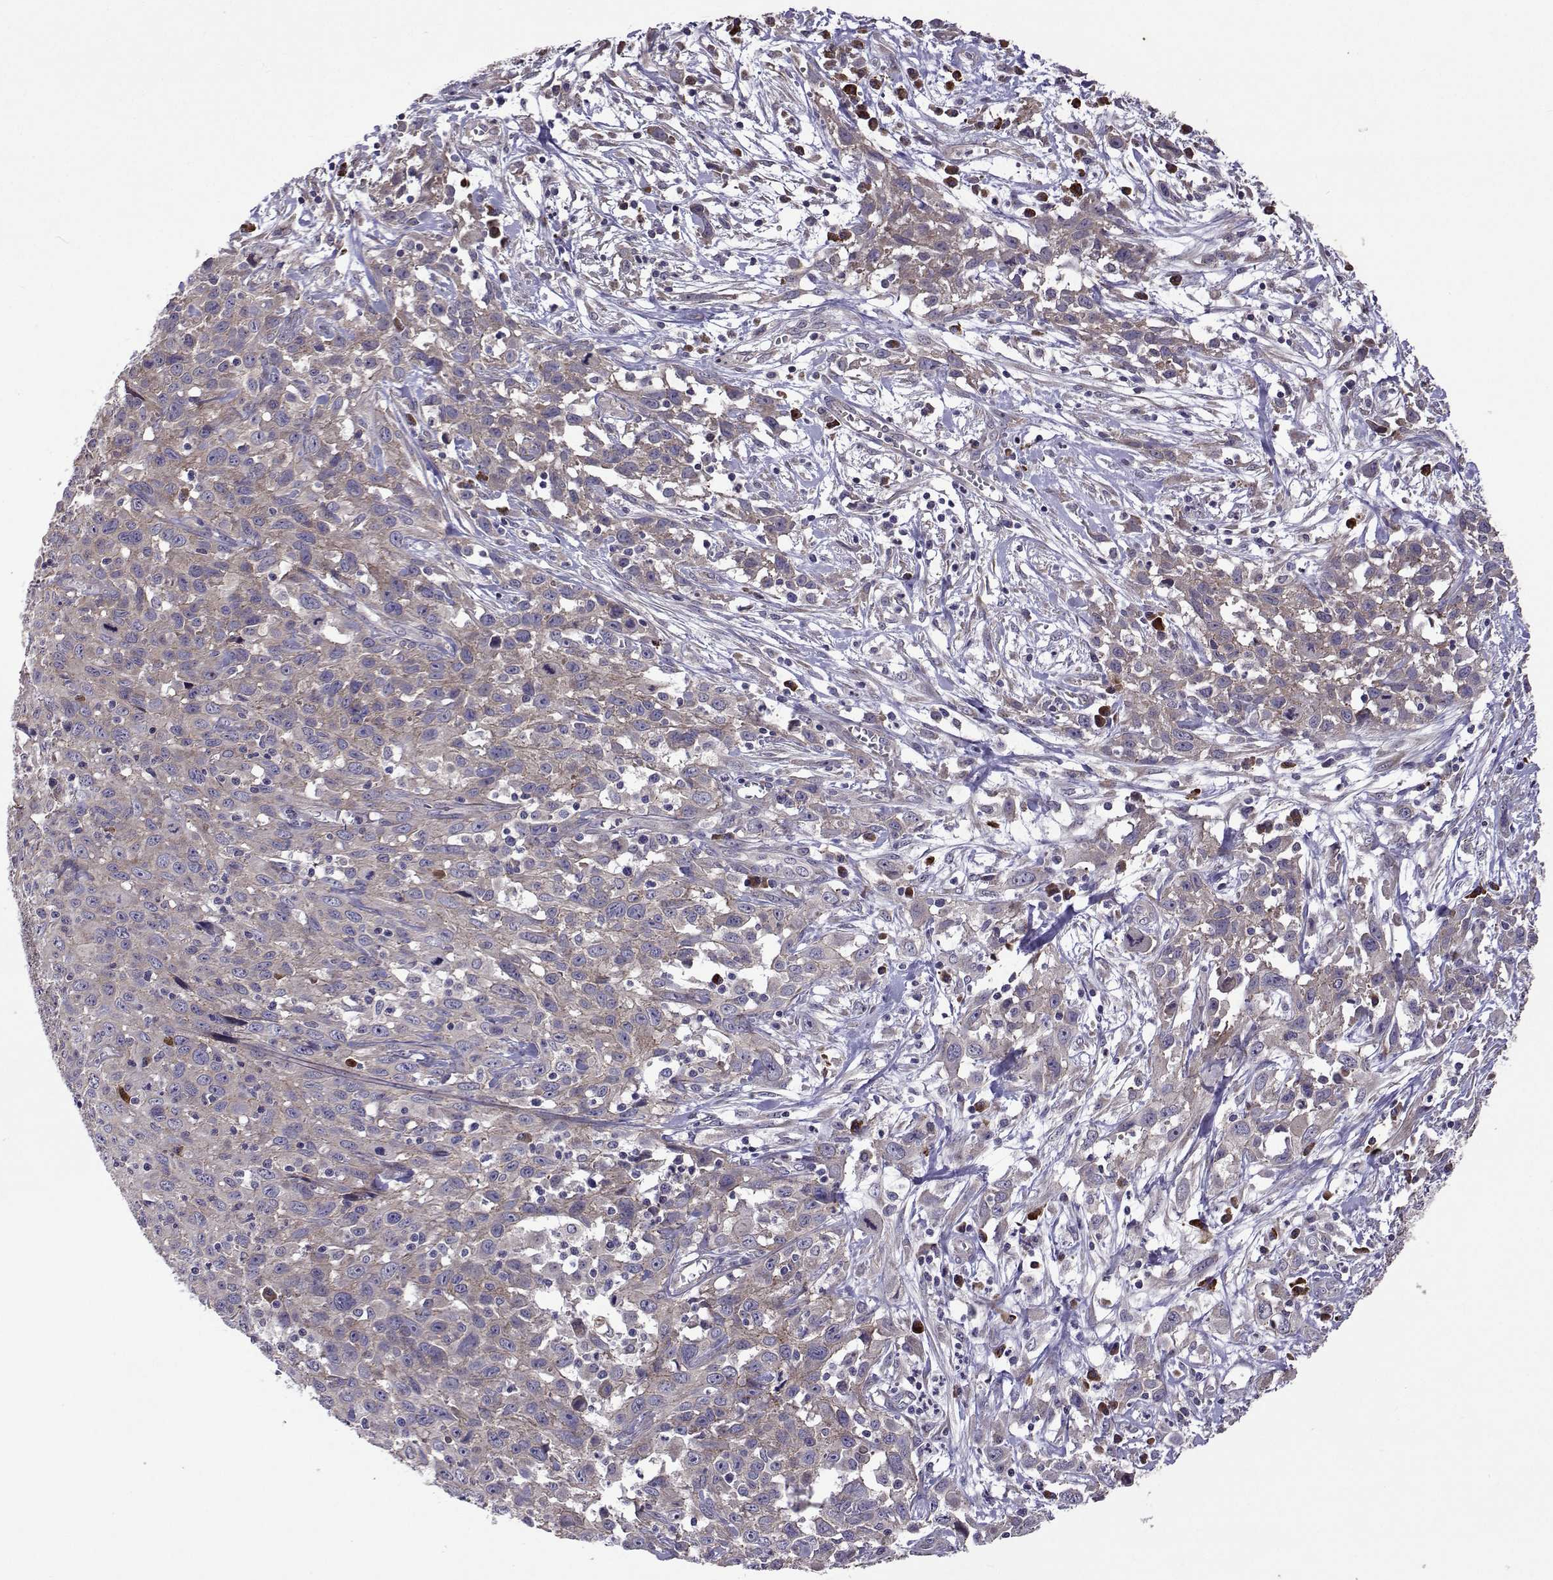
{"staining": {"intensity": "weak", "quantity": ">75%", "location": "cytoplasmic/membranous"}, "tissue": "cervical cancer", "cell_type": "Tumor cells", "image_type": "cancer", "snomed": [{"axis": "morphology", "description": "Squamous cell carcinoma, NOS"}, {"axis": "topography", "description": "Cervix"}], "caption": "A low amount of weak cytoplasmic/membranous expression is present in about >75% of tumor cells in cervical cancer (squamous cell carcinoma) tissue. (brown staining indicates protein expression, while blue staining denotes nuclei).", "gene": "TARBP2", "patient": {"sex": "female", "age": 38}}